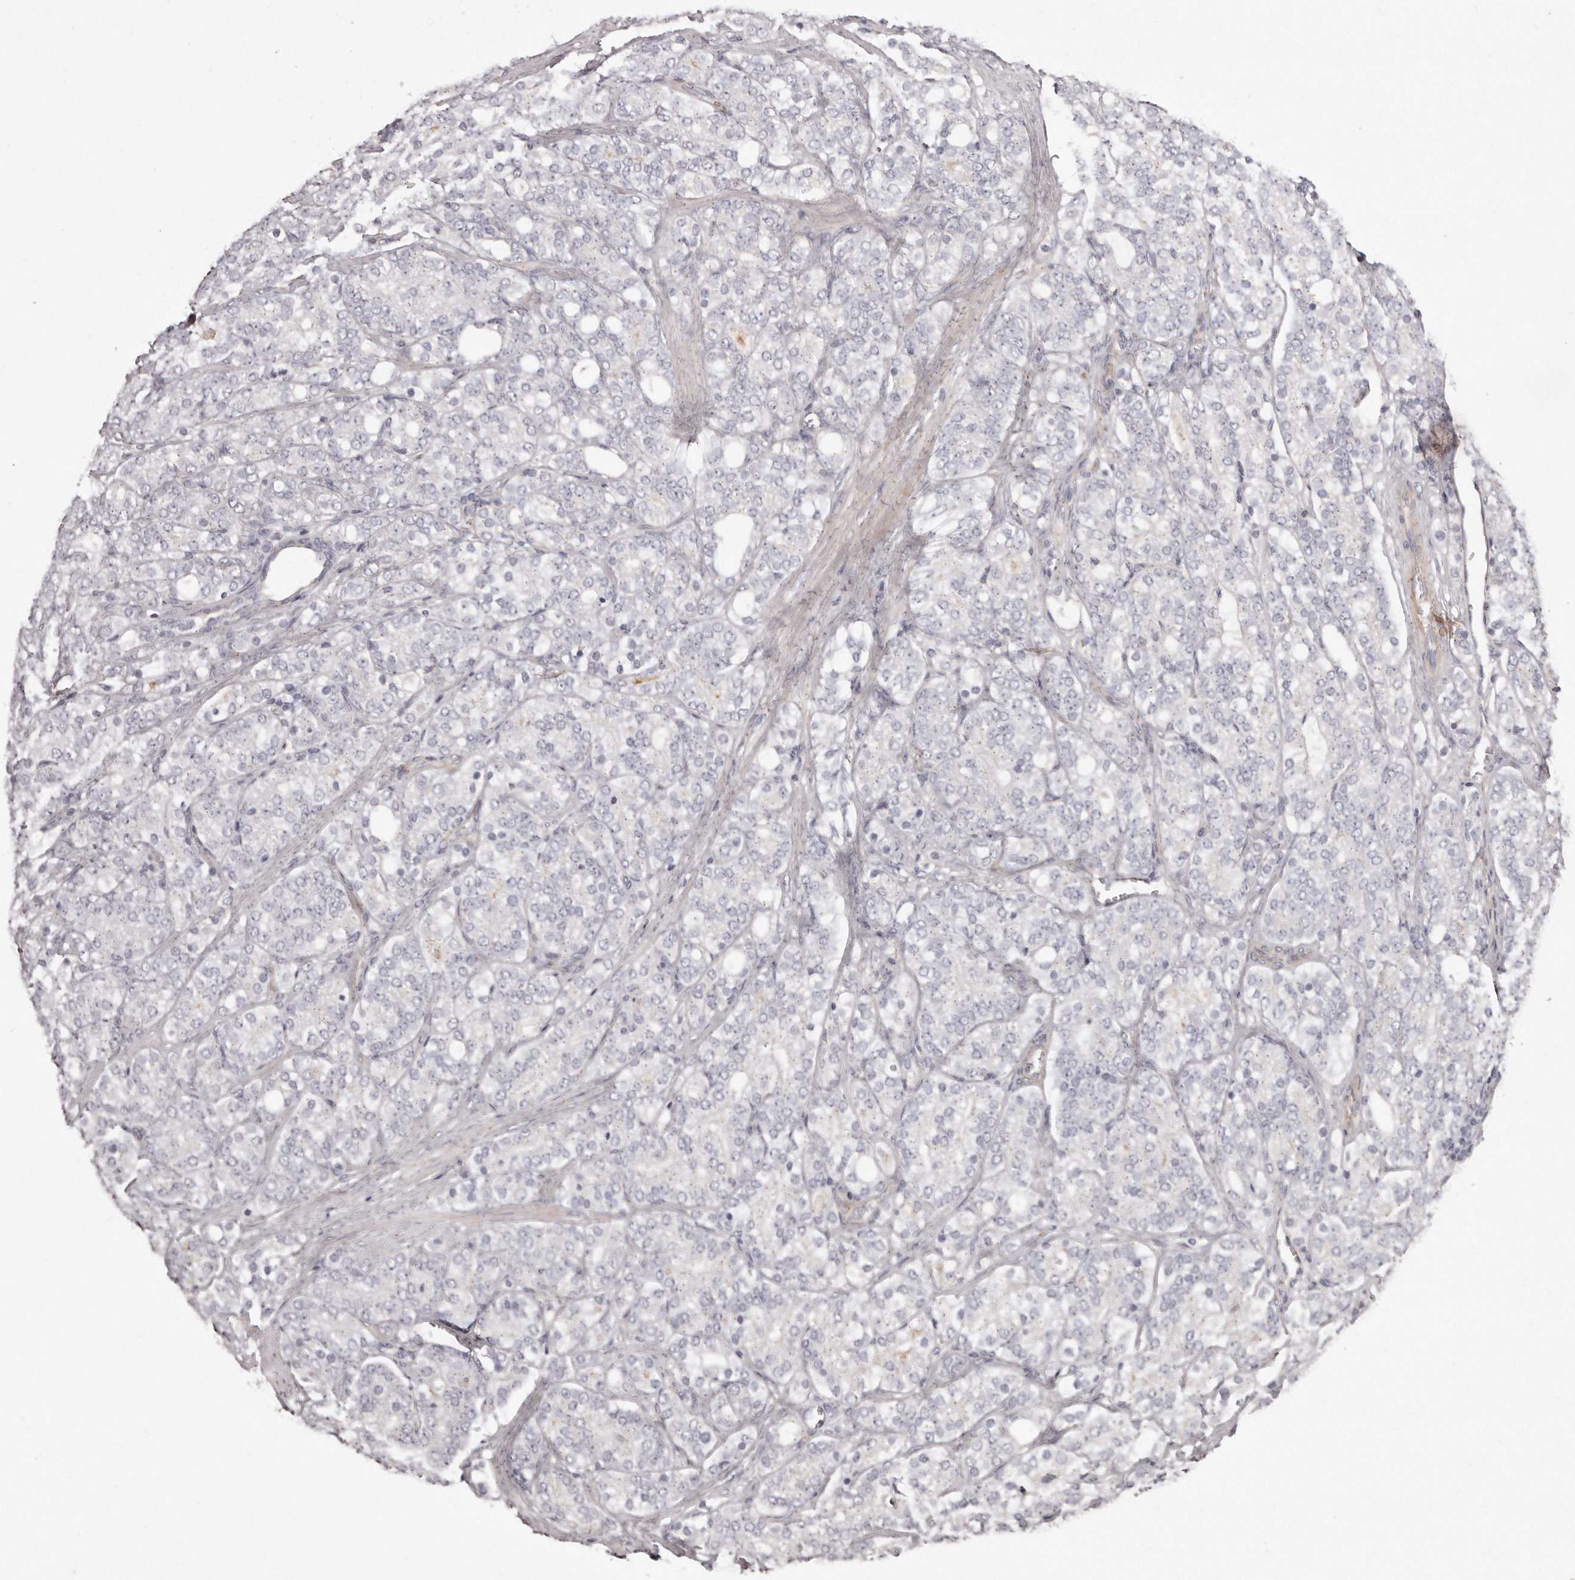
{"staining": {"intensity": "negative", "quantity": "none", "location": "none"}, "tissue": "prostate cancer", "cell_type": "Tumor cells", "image_type": "cancer", "snomed": [{"axis": "morphology", "description": "Adenocarcinoma, High grade"}, {"axis": "topography", "description": "Prostate"}], "caption": "Immunohistochemical staining of human prostate high-grade adenocarcinoma reveals no significant staining in tumor cells. The staining was performed using DAB (3,3'-diaminobenzidine) to visualize the protein expression in brown, while the nuclei were stained in blue with hematoxylin (Magnification: 20x).", "gene": "PEG10", "patient": {"sex": "male", "age": 57}}